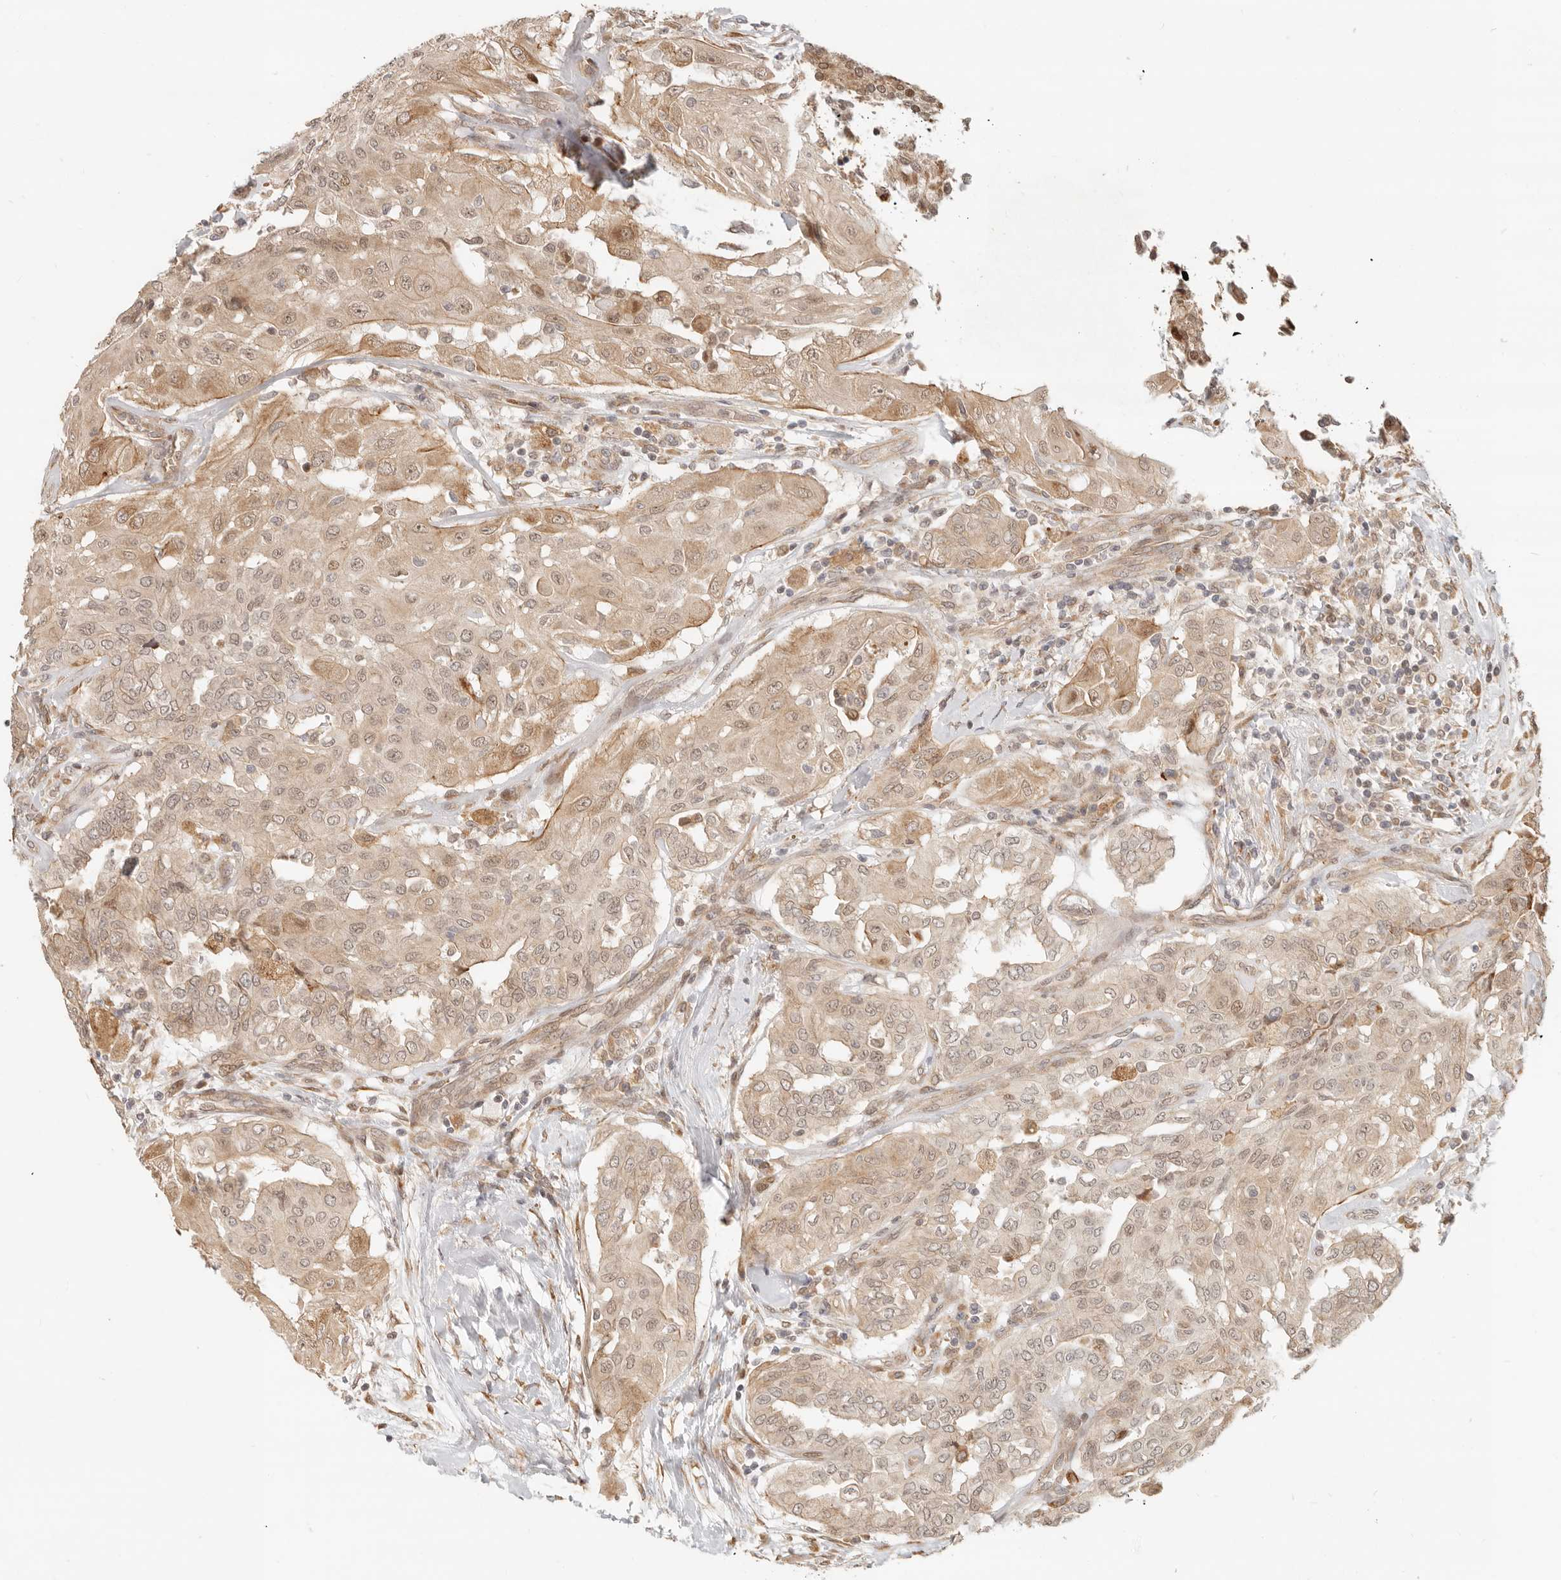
{"staining": {"intensity": "moderate", "quantity": ">75%", "location": "cytoplasmic/membranous,nuclear"}, "tissue": "thyroid cancer", "cell_type": "Tumor cells", "image_type": "cancer", "snomed": [{"axis": "morphology", "description": "Papillary adenocarcinoma, NOS"}, {"axis": "topography", "description": "Thyroid gland"}], "caption": "DAB (3,3'-diaminobenzidine) immunohistochemical staining of papillary adenocarcinoma (thyroid) reveals moderate cytoplasmic/membranous and nuclear protein expression in approximately >75% of tumor cells.", "gene": "TUFT1", "patient": {"sex": "female", "age": 59}}